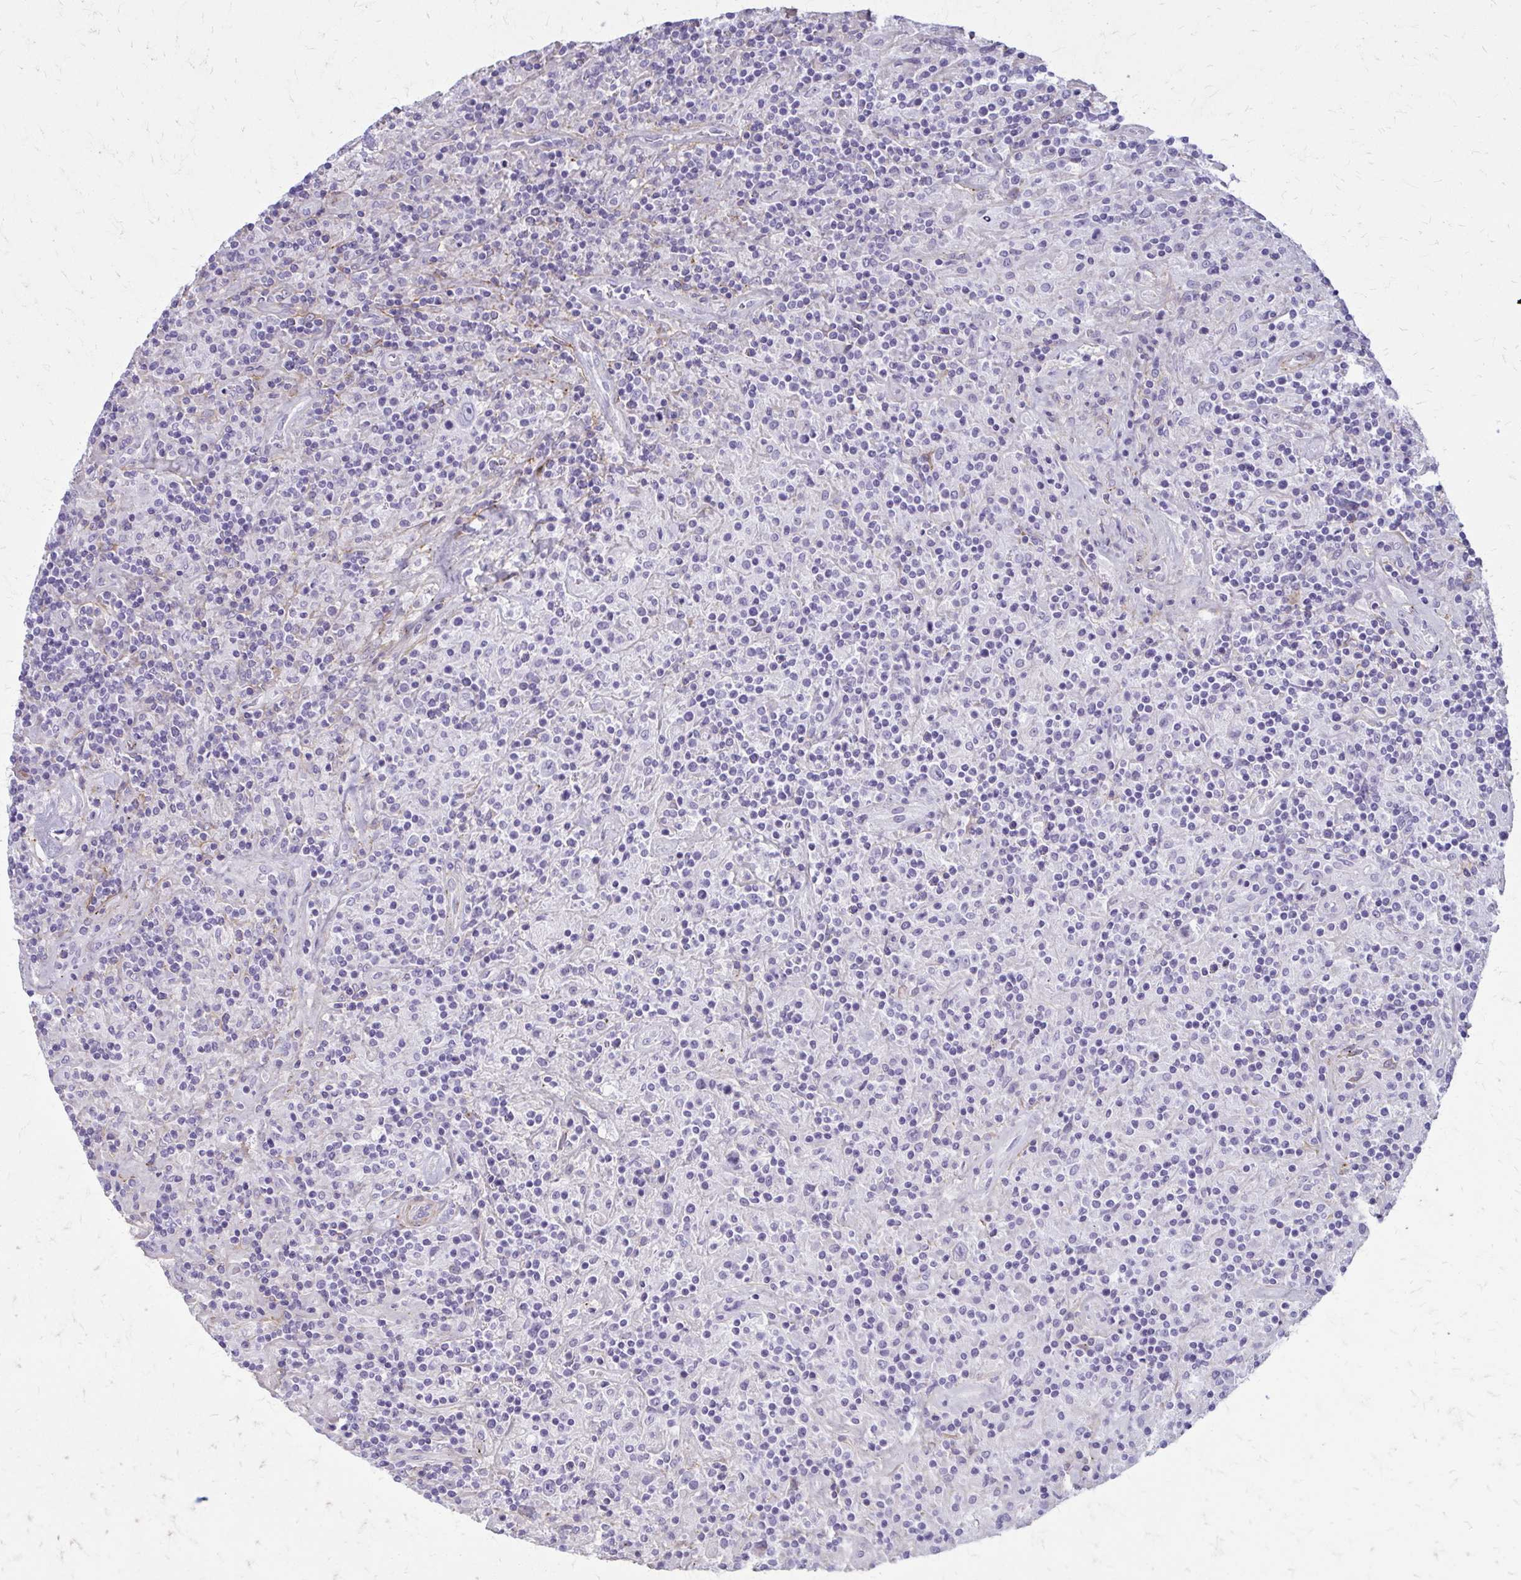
{"staining": {"intensity": "negative", "quantity": "none", "location": "none"}, "tissue": "lymphoma", "cell_type": "Tumor cells", "image_type": "cancer", "snomed": [{"axis": "morphology", "description": "Hodgkin's disease, NOS"}, {"axis": "topography", "description": "Lymph node"}], "caption": "Tumor cells are negative for protein expression in human Hodgkin's disease.", "gene": "AKAP12", "patient": {"sex": "male", "age": 70}}